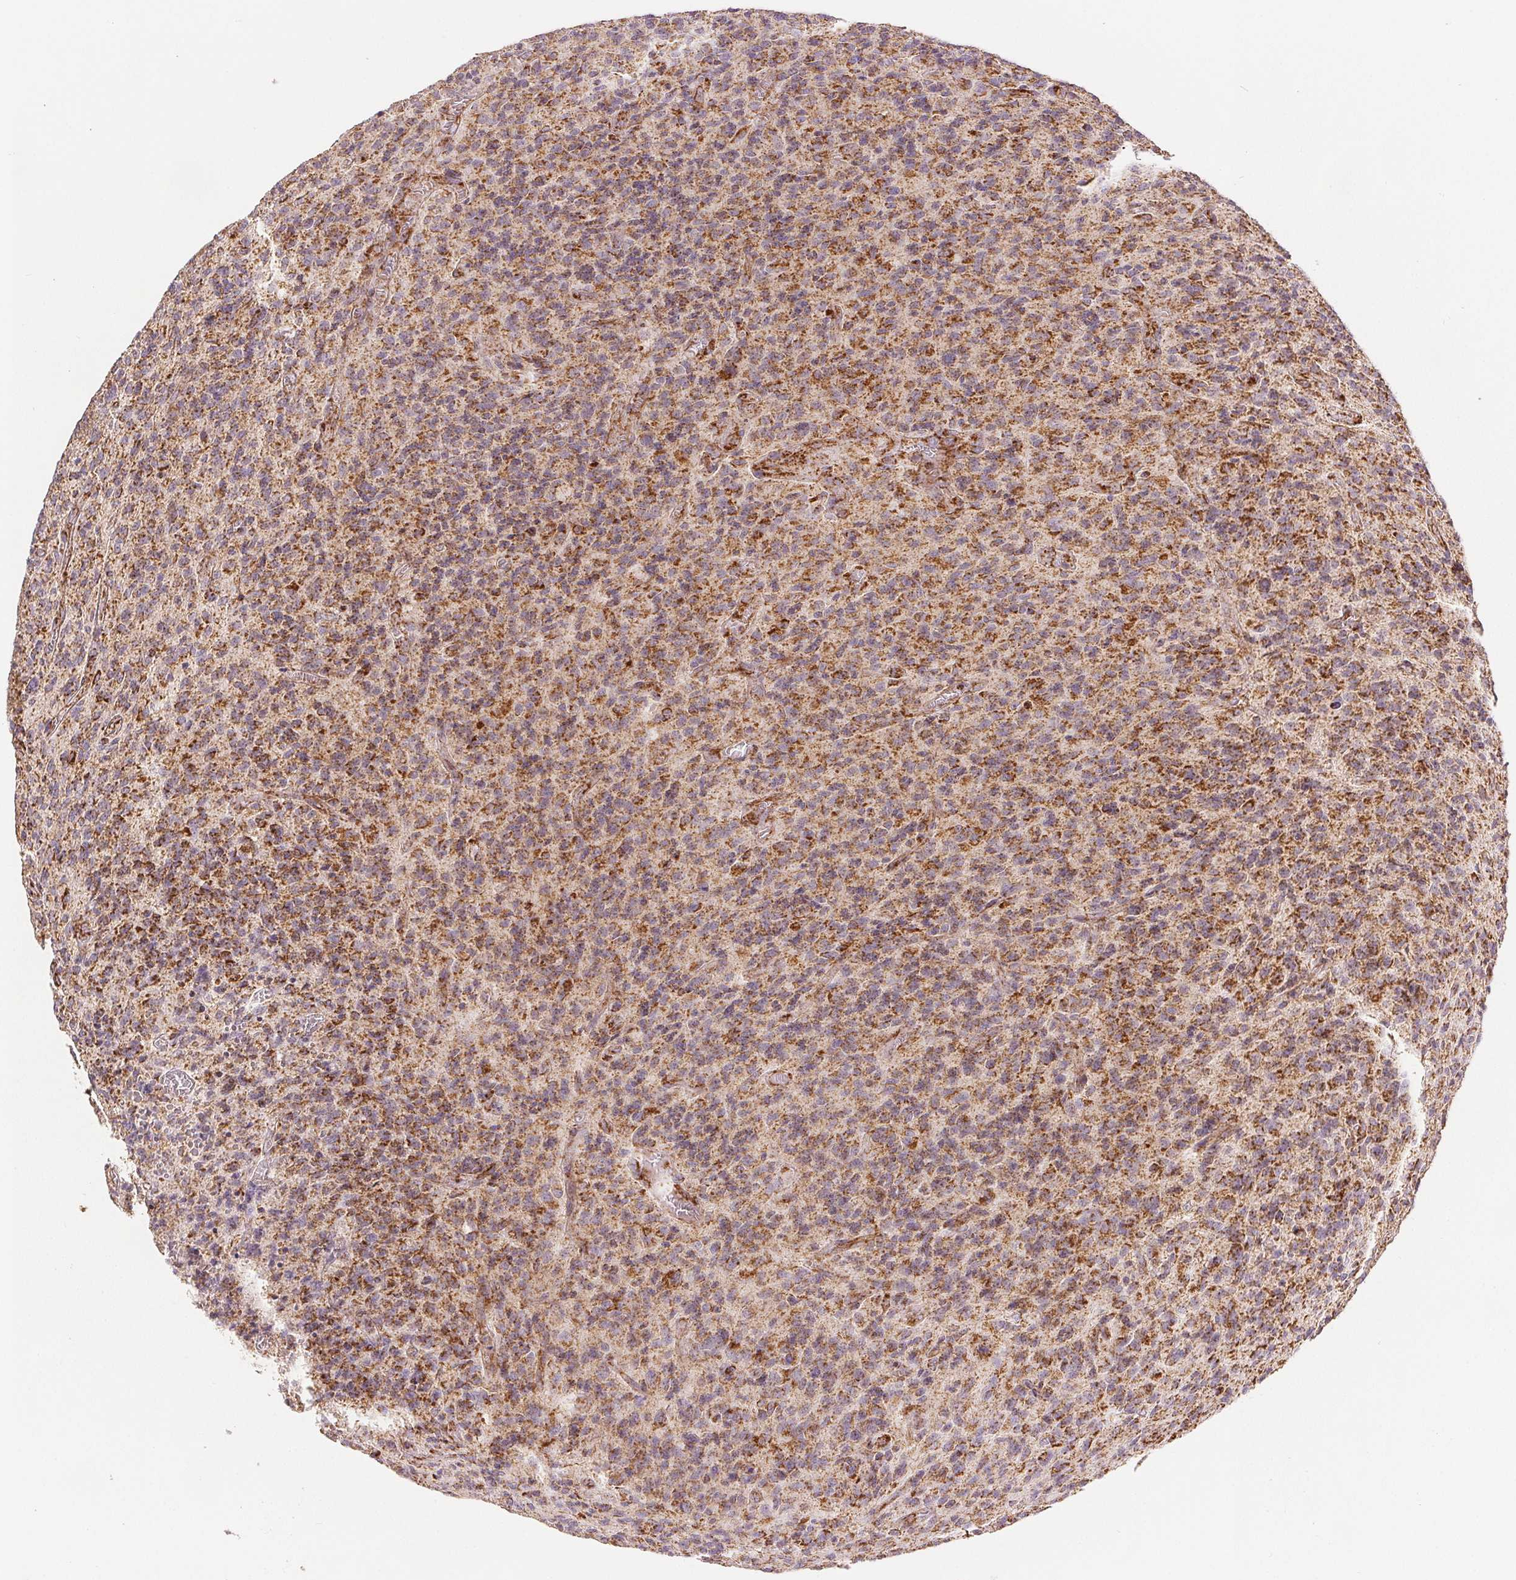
{"staining": {"intensity": "strong", "quantity": "25%-75%", "location": "cytoplasmic/membranous"}, "tissue": "glioma", "cell_type": "Tumor cells", "image_type": "cancer", "snomed": [{"axis": "morphology", "description": "Glioma, malignant, High grade"}, {"axis": "topography", "description": "Brain"}], "caption": "A high amount of strong cytoplasmic/membranous positivity is present in approximately 25%-75% of tumor cells in glioma tissue. The staining is performed using DAB brown chromogen to label protein expression. The nuclei are counter-stained blue using hematoxylin.", "gene": "SDHB", "patient": {"sex": "male", "age": 76}}